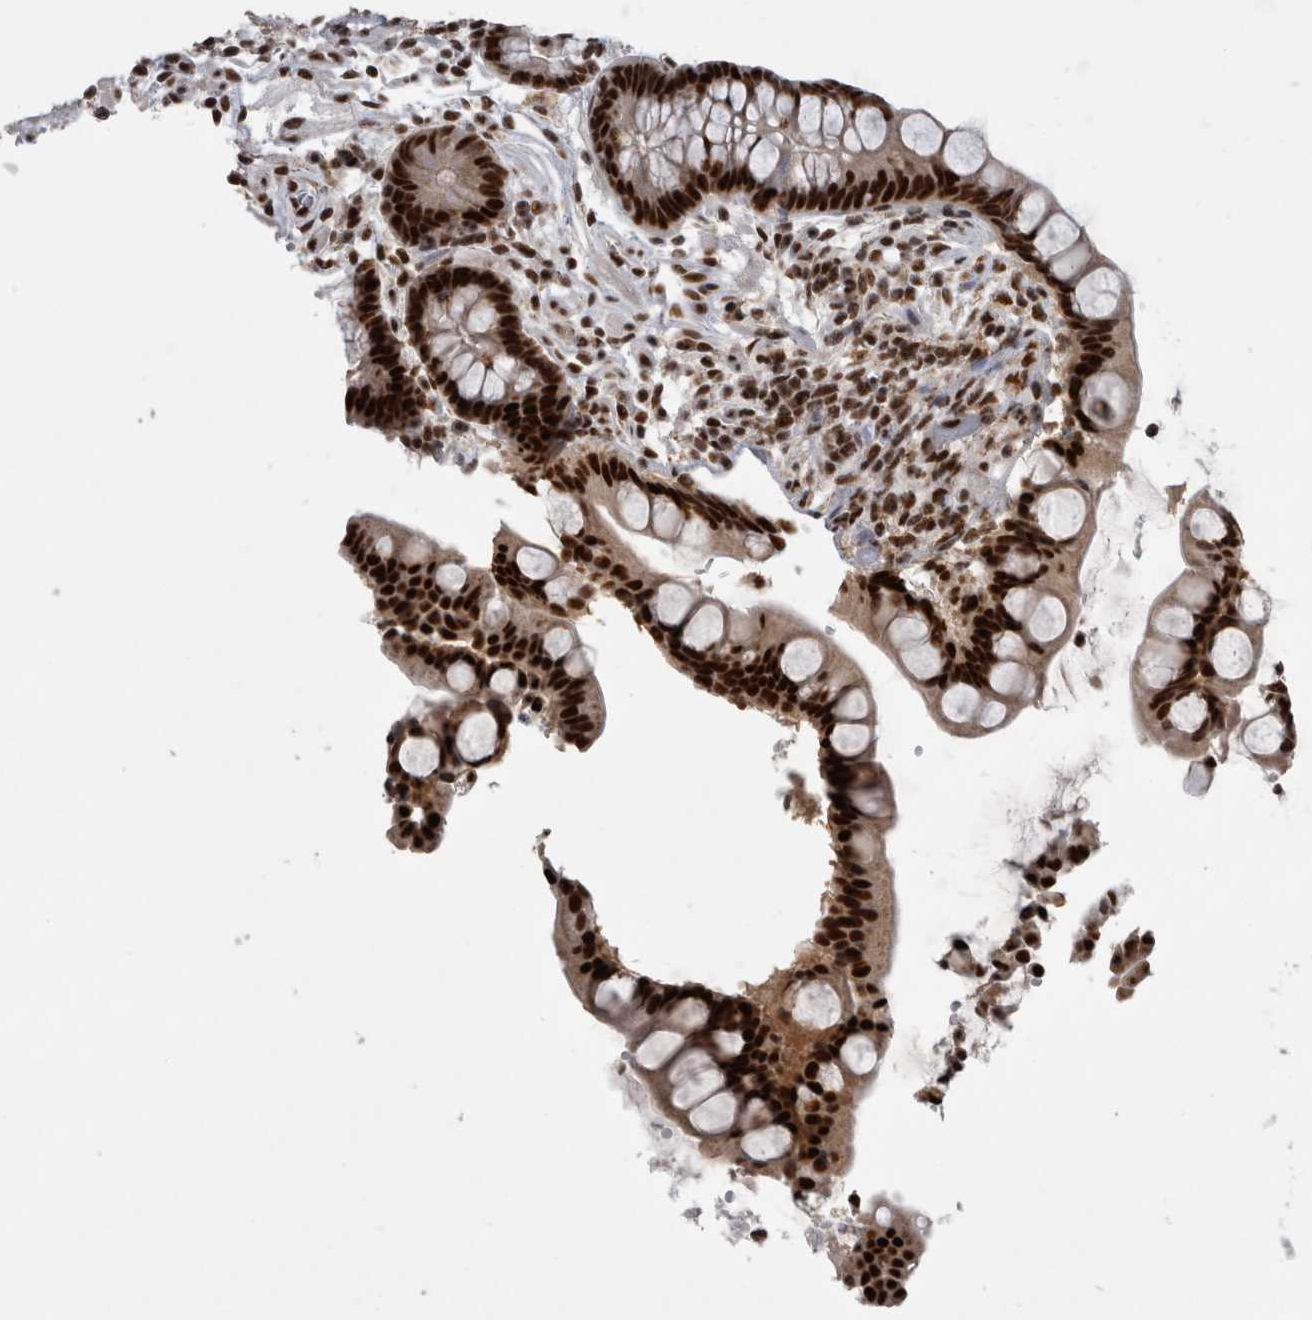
{"staining": {"intensity": "moderate", "quantity": ">75%", "location": "nuclear"}, "tissue": "colon", "cell_type": "Endothelial cells", "image_type": "normal", "snomed": [{"axis": "morphology", "description": "Normal tissue, NOS"}, {"axis": "topography", "description": "Colon"}], "caption": "Moderate nuclear positivity is seen in approximately >75% of endothelial cells in unremarkable colon. (Stains: DAB in brown, nuclei in blue, Microscopy: brightfield microscopy at high magnification).", "gene": "CDK11A", "patient": {"sex": "male", "age": 73}}